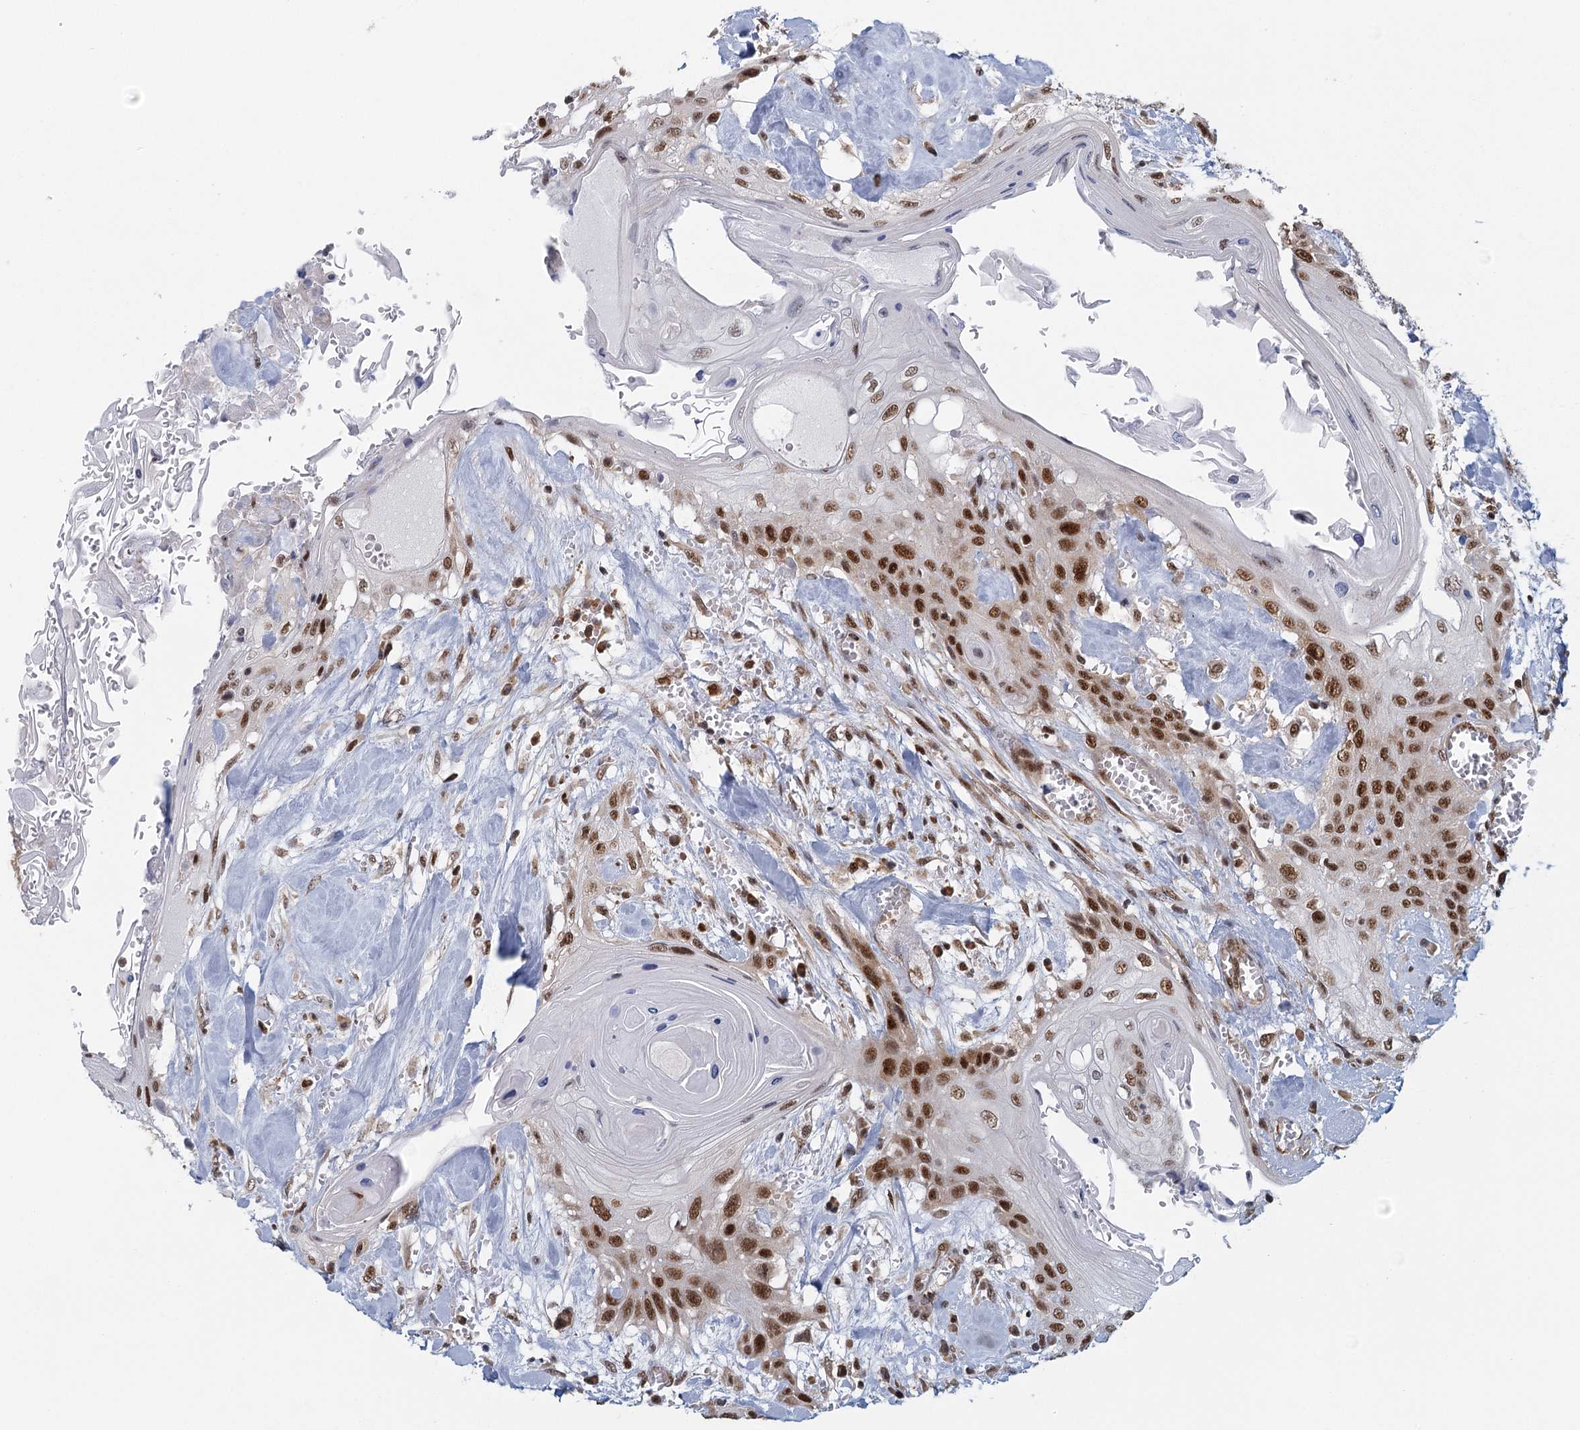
{"staining": {"intensity": "strong", "quantity": ">75%", "location": "nuclear"}, "tissue": "head and neck cancer", "cell_type": "Tumor cells", "image_type": "cancer", "snomed": [{"axis": "morphology", "description": "Squamous cell carcinoma, NOS"}, {"axis": "topography", "description": "Head-Neck"}], "caption": "A brown stain labels strong nuclear staining of a protein in head and neck squamous cell carcinoma tumor cells.", "gene": "GPATCH11", "patient": {"sex": "female", "age": 43}}